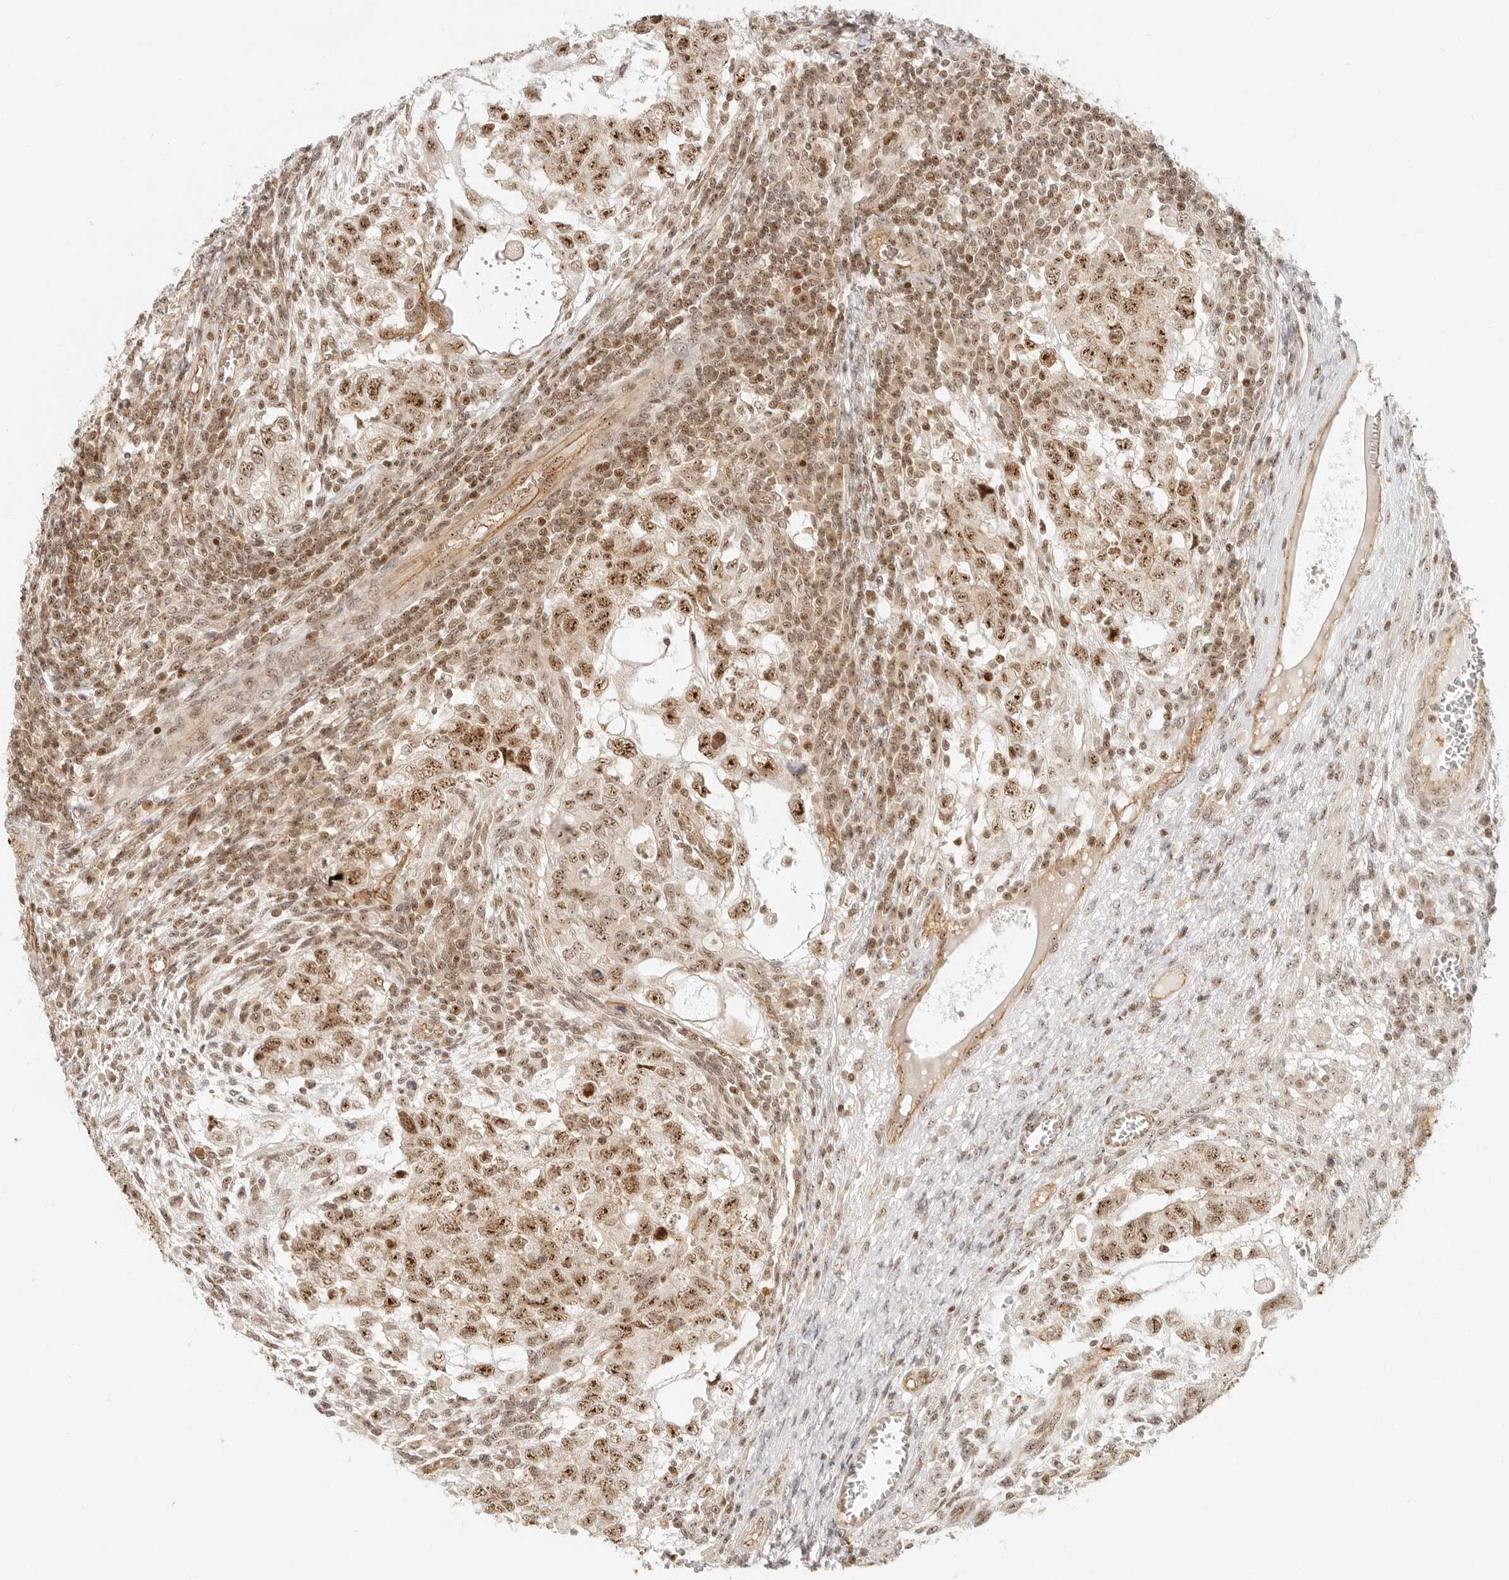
{"staining": {"intensity": "moderate", "quantity": ">75%", "location": "nuclear"}, "tissue": "testis cancer", "cell_type": "Tumor cells", "image_type": "cancer", "snomed": [{"axis": "morphology", "description": "Carcinoma, Embryonal, NOS"}, {"axis": "topography", "description": "Testis"}], "caption": "Testis embryonal carcinoma stained with a brown dye exhibits moderate nuclear positive positivity in about >75% of tumor cells.", "gene": "BAP1", "patient": {"sex": "male", "age": 37}}